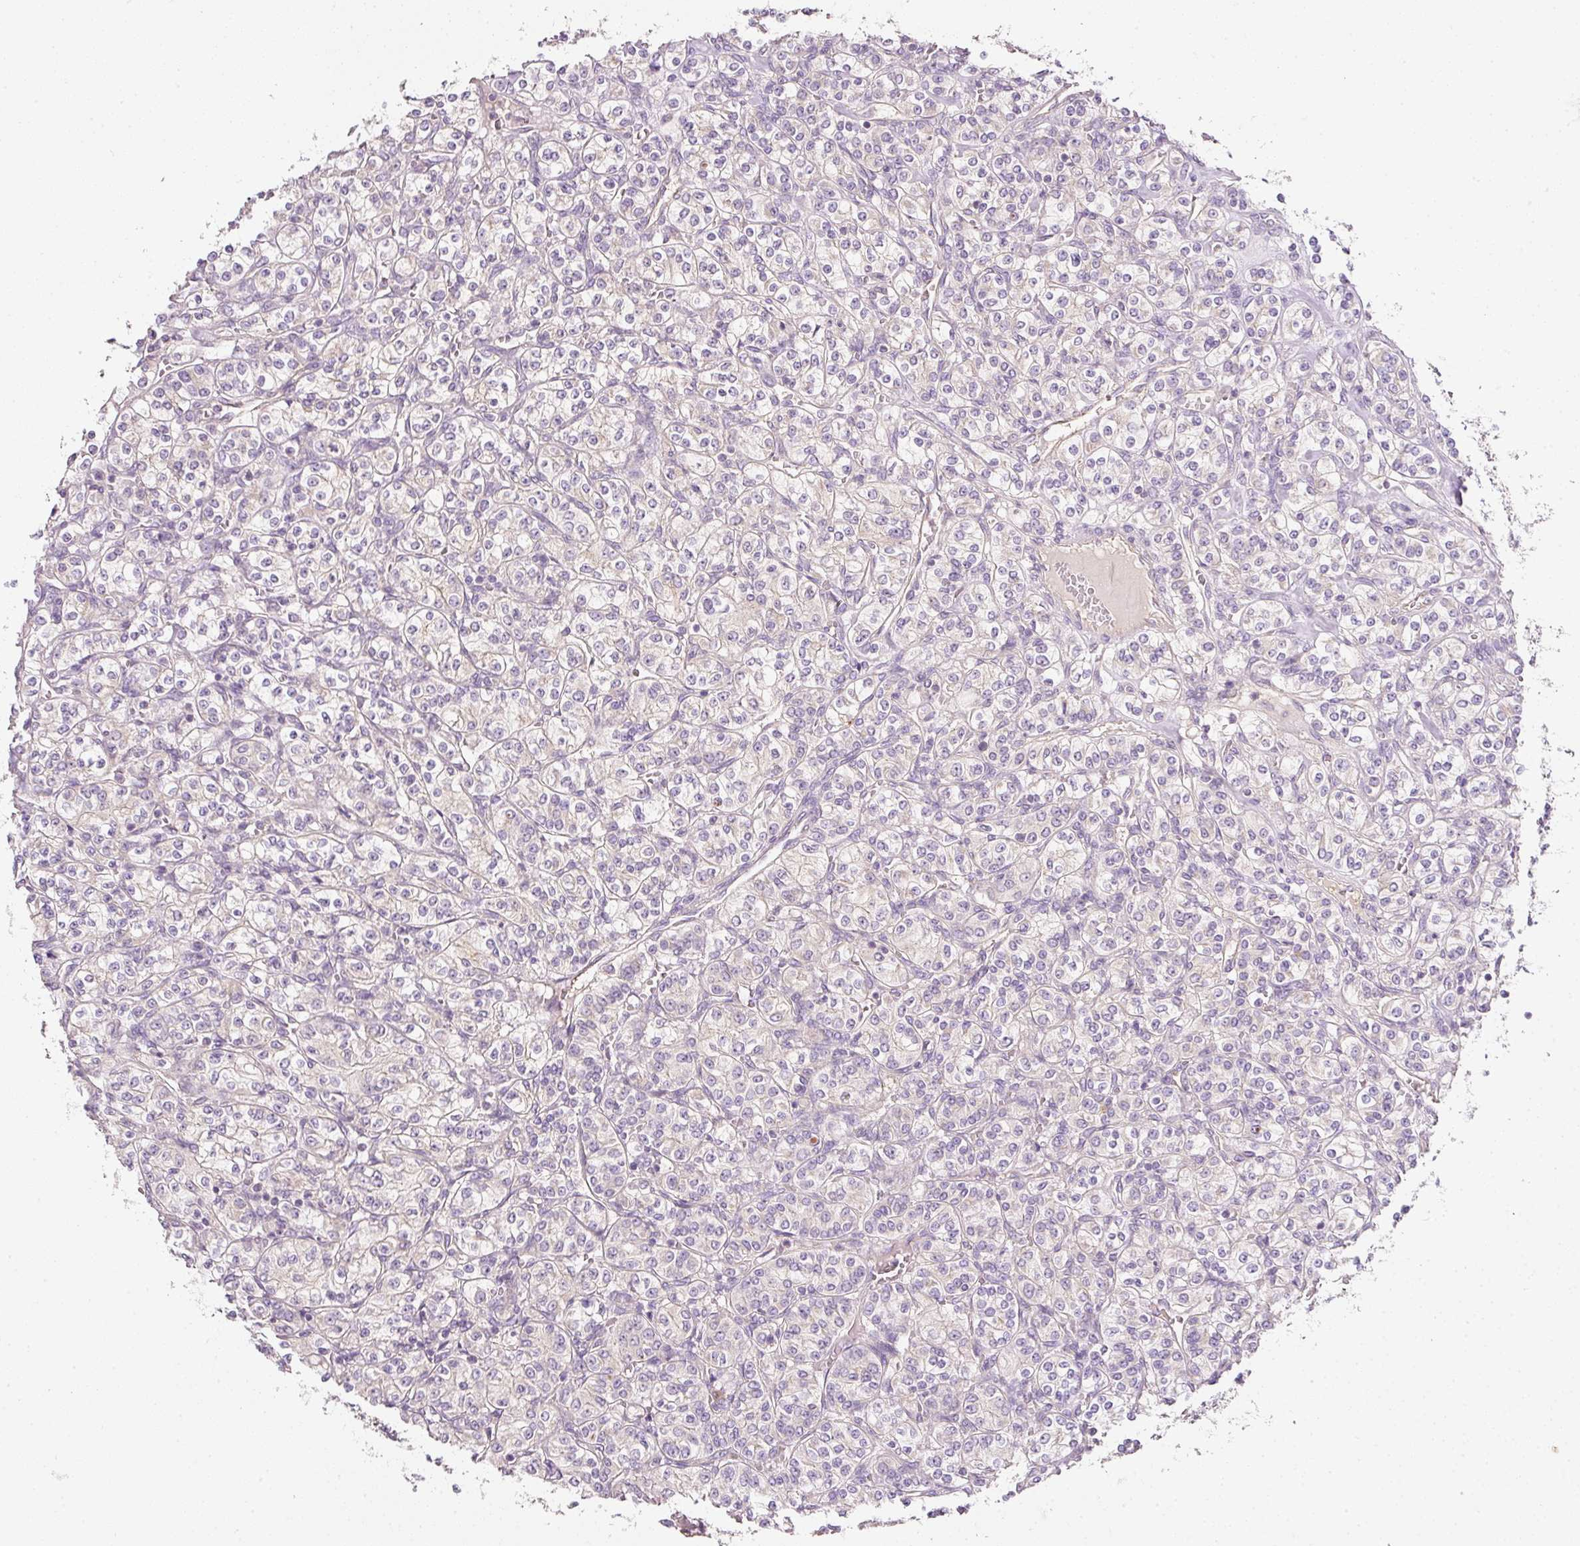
{"staining": {"intensity": "negative", "quantity": "none", "location": "none"}, "tissue": "renal cancer", "cell_type": "Tumor cells", "image_type": "cancer", "snomed": [{"axis": "morphology", "description": "Adenocarcinoma, NOS"}, {"axis": "topography", "description": "Kidney"}], "caption": "A high-resolution photomicrograph shows IHC staining of renal cancer, which exhibits no significant expression in tumor cells.", "gene": "RNF167", "patient": {"sex": "male", "age": 77}}